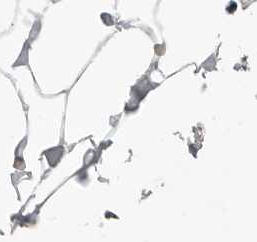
{"staining": {"intensity": "negative", "quantity": "none", "location": "none"}, "tissue": "adipose tissue", "cell_type": "Adipocytes", "image_type": "normal", "snomed": [{"axis": "morphology", "description": "Normal tissue, NOS"}, {"axis": "morphology", "description": "Fibrosis, NOS"}, {"axis": "topography", "description": "Breast"}, {"axis": "topography", "description": "Adipose tissue"}], "caption": "IHC image of benign human adipose tissue stained for a protein (brown), which reveals no expression in adipocytes.", "gene": "DBNL", "patient": {"sex": "female", "age": 39}}